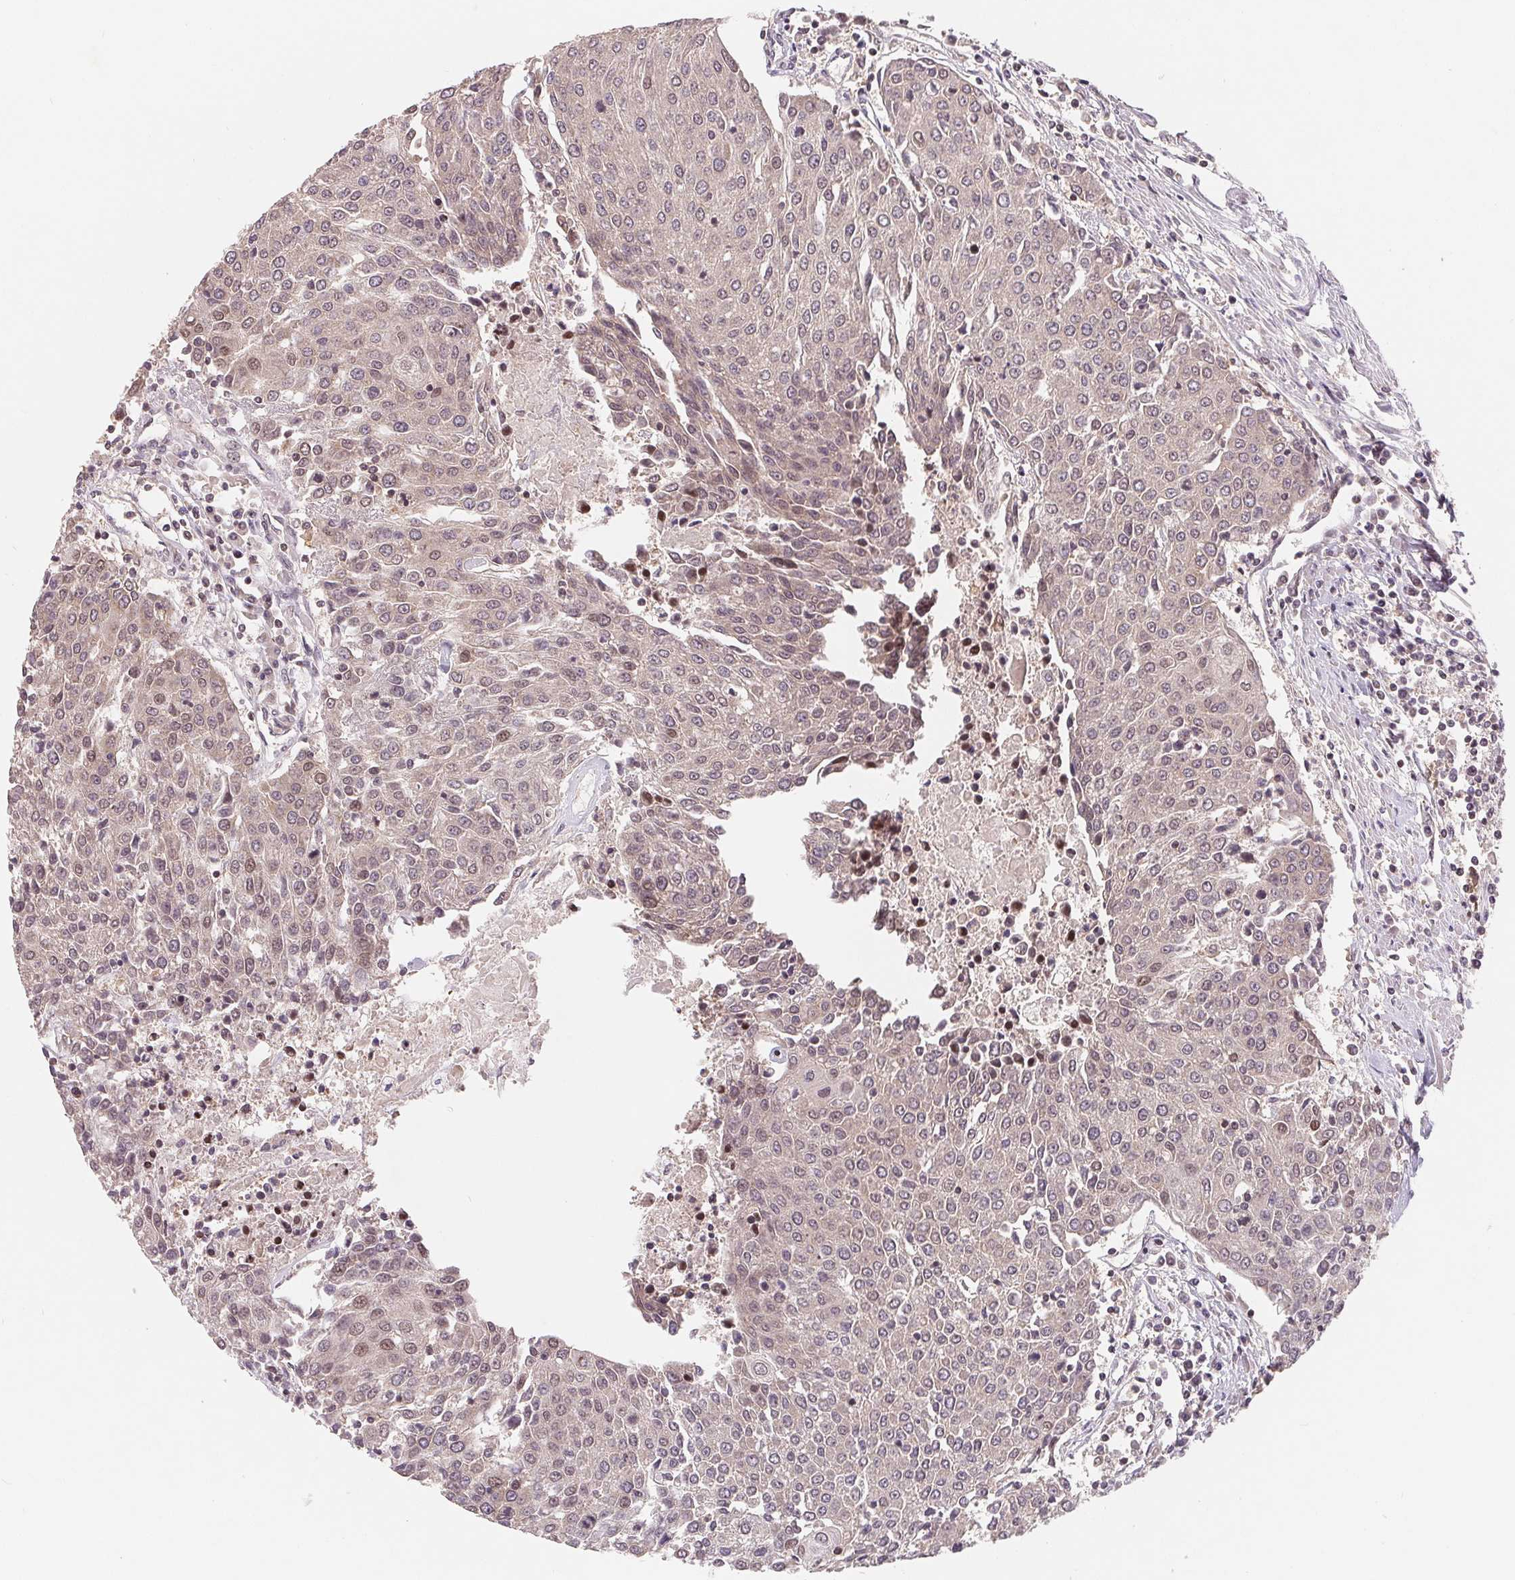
{"staining": {"intensity": "weak", "quantity": "<25%", "location": "nuclear"}, "tissue": "urothelial cancer", "cell_type": "Tumor cells", "image_type": "cancer", "snomed": [{"axis": "morphology", "description": "Urothelial carcinoma, High grade"}, {"axis": "topography", "description": "Urinary bladder"}], "caption": "Immunohistochemistry image of human high-grade urothelial carcinoma stained for a protein (brown), which demonstrates no expression in tumor cells. The staining is performed using DAB brown chromogen with nuclei counter-stained in using hematoxylin.", "gene": "HMGN3", "patient": {"sex": "female", "age": 85}}